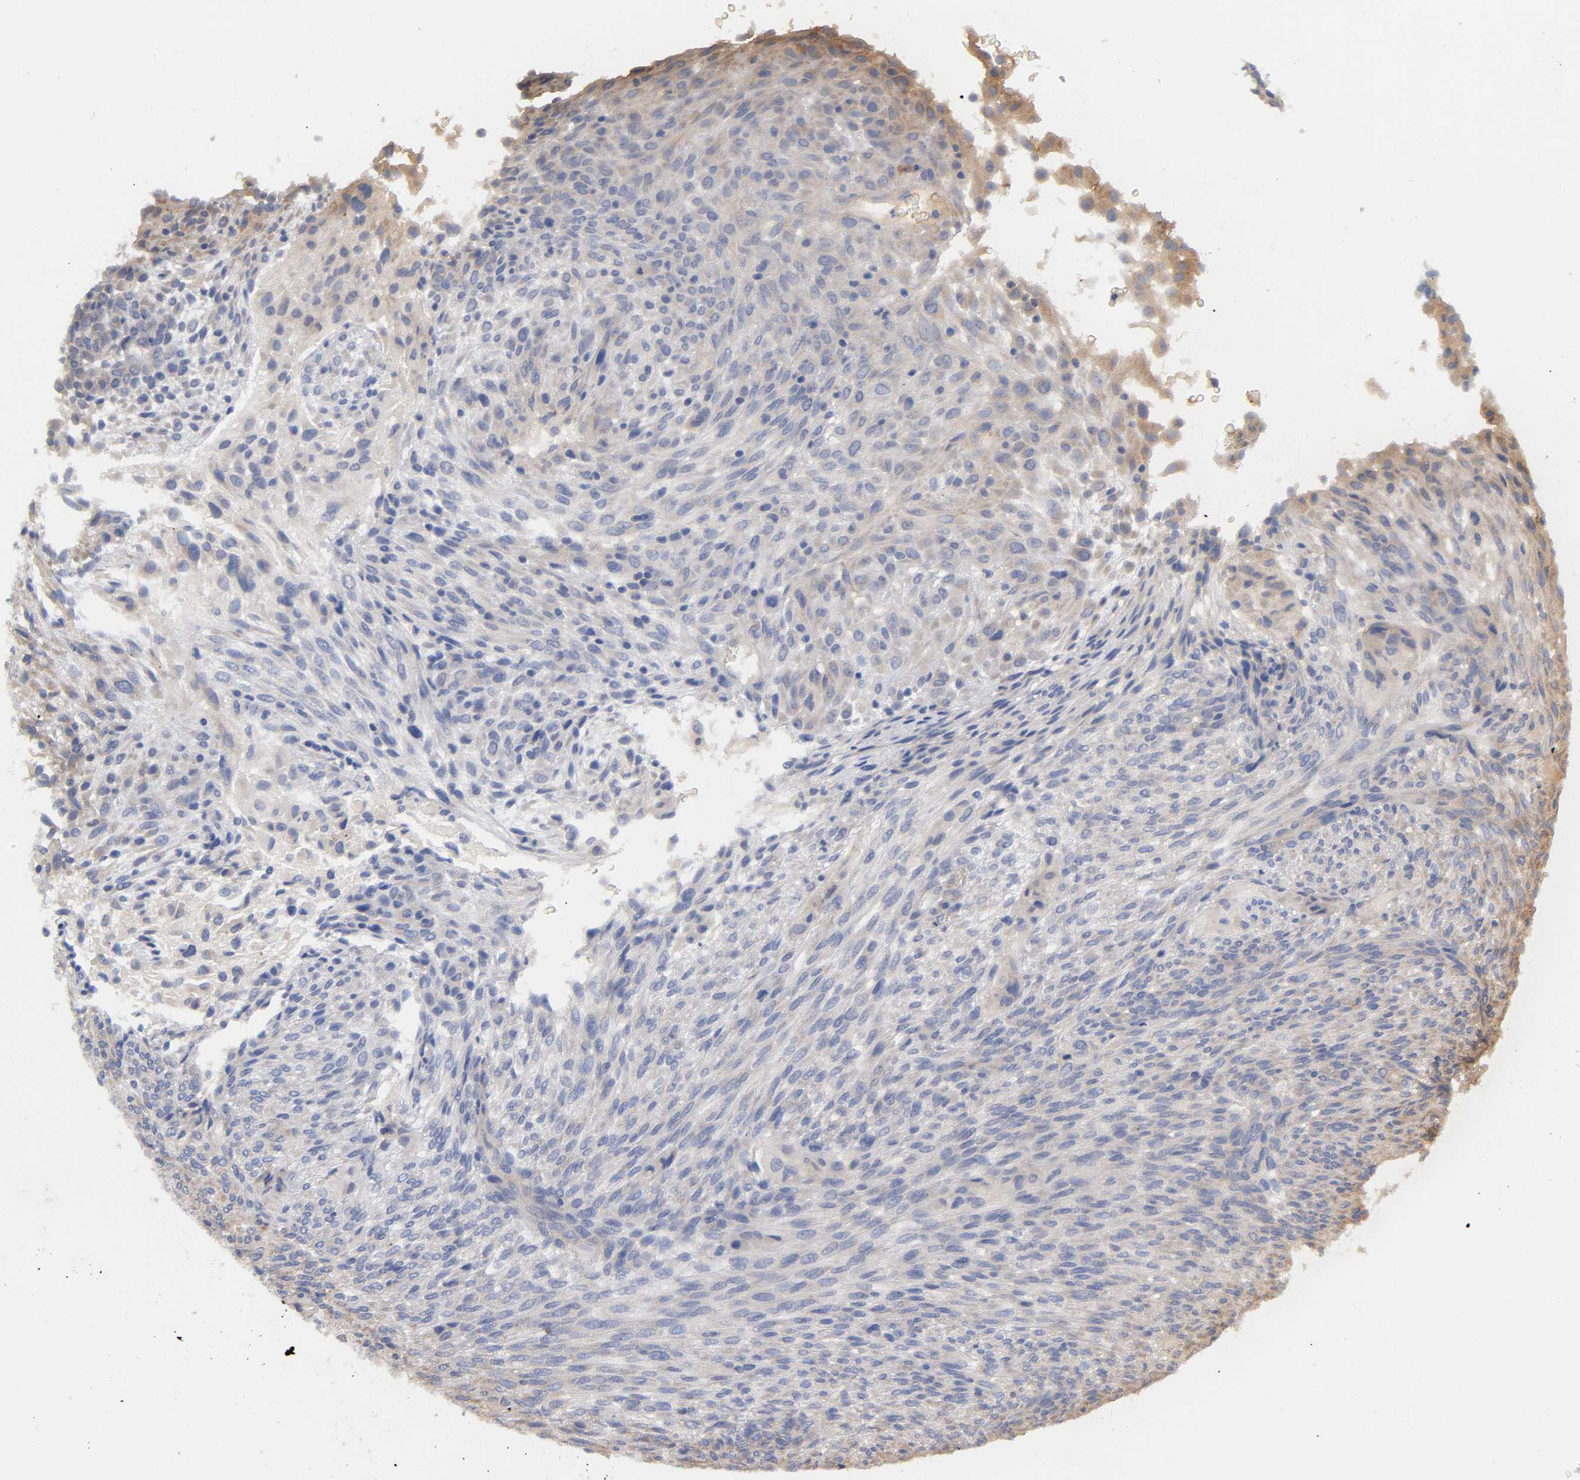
{"staining": {"intensity": "weak", "quantity": ">75%", "location": "cytoplasmic/membranous"}, "tissue": "glioma", "cell_type": "Tumor cells", "image_type": "cancer", "snomed": [{"axis": "morphology", "description": "Glioma, malignant, High grade"}, {"axis": "topography", "description": "Cerebral cortex"}], "caption": "DAB immunohistochemical staining of human malignant high-grade glioma reveals weak cytoplasmic/membranous protein staining in approximately >75% of tumor cells.", "gene": "RPS29", "patient": {"sex": "female", "age": 55}}